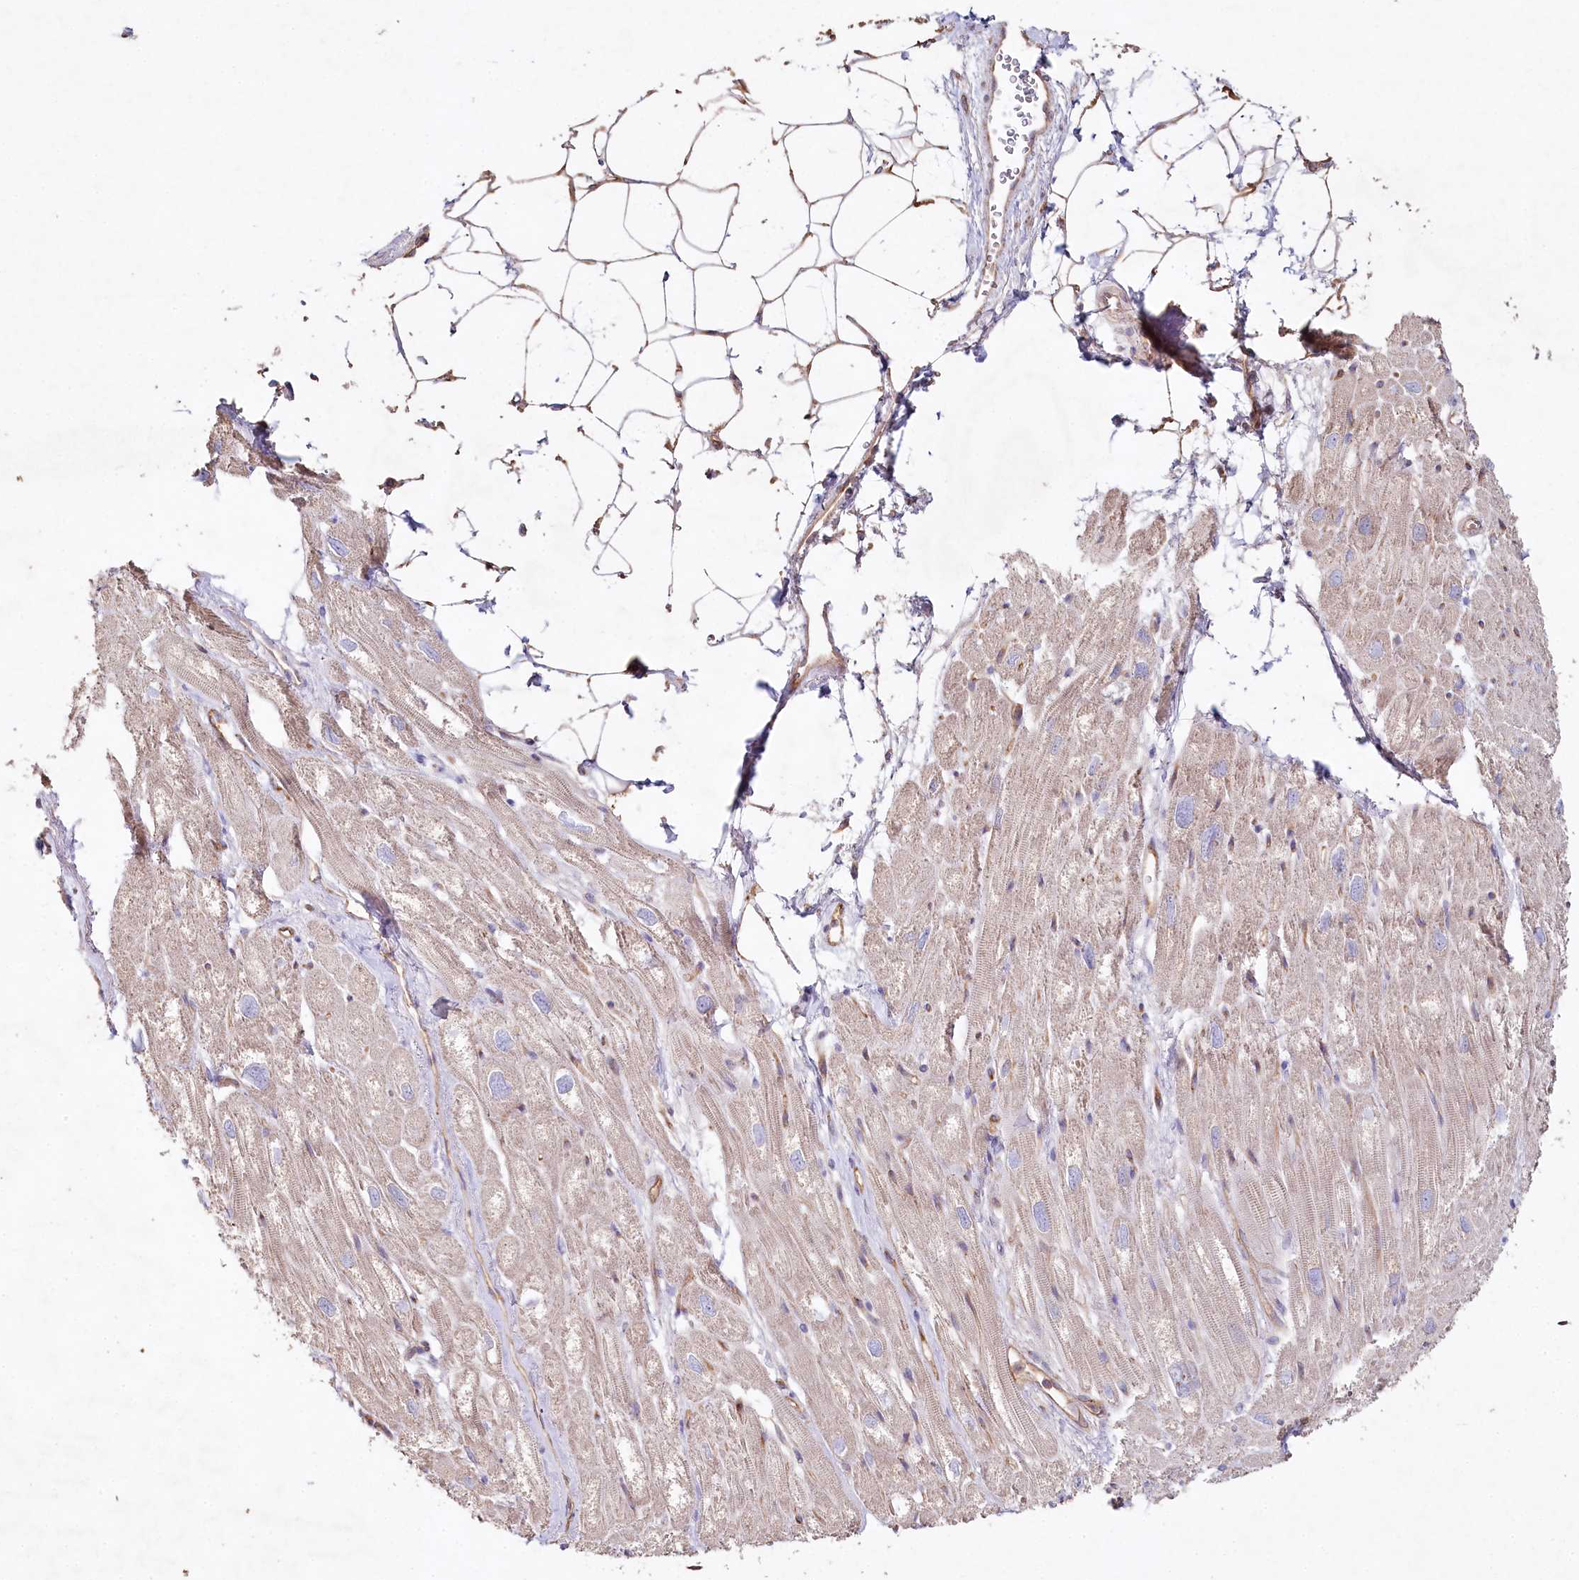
{"staining": {"intensity": "weak", "quantity": ">75%", "location": "cytoplasmic/membranous"}, "tissue": "heart muscle", "cell_type": "Cardiomyocytes", "image_type": "normal", "snomed": [{"axis": "morphology", "description": "Normal tissue, NOS"}, {"axis": "topography", "description": "Heart"}], "caption": "Protein expression analysis of benign heart muscle demonstrates weak cytoplasmic/membranous positivity in about >75% of cardiomyocytes.", "gene": "RBP5", "patient": {"sex": "male", "age": 50}}